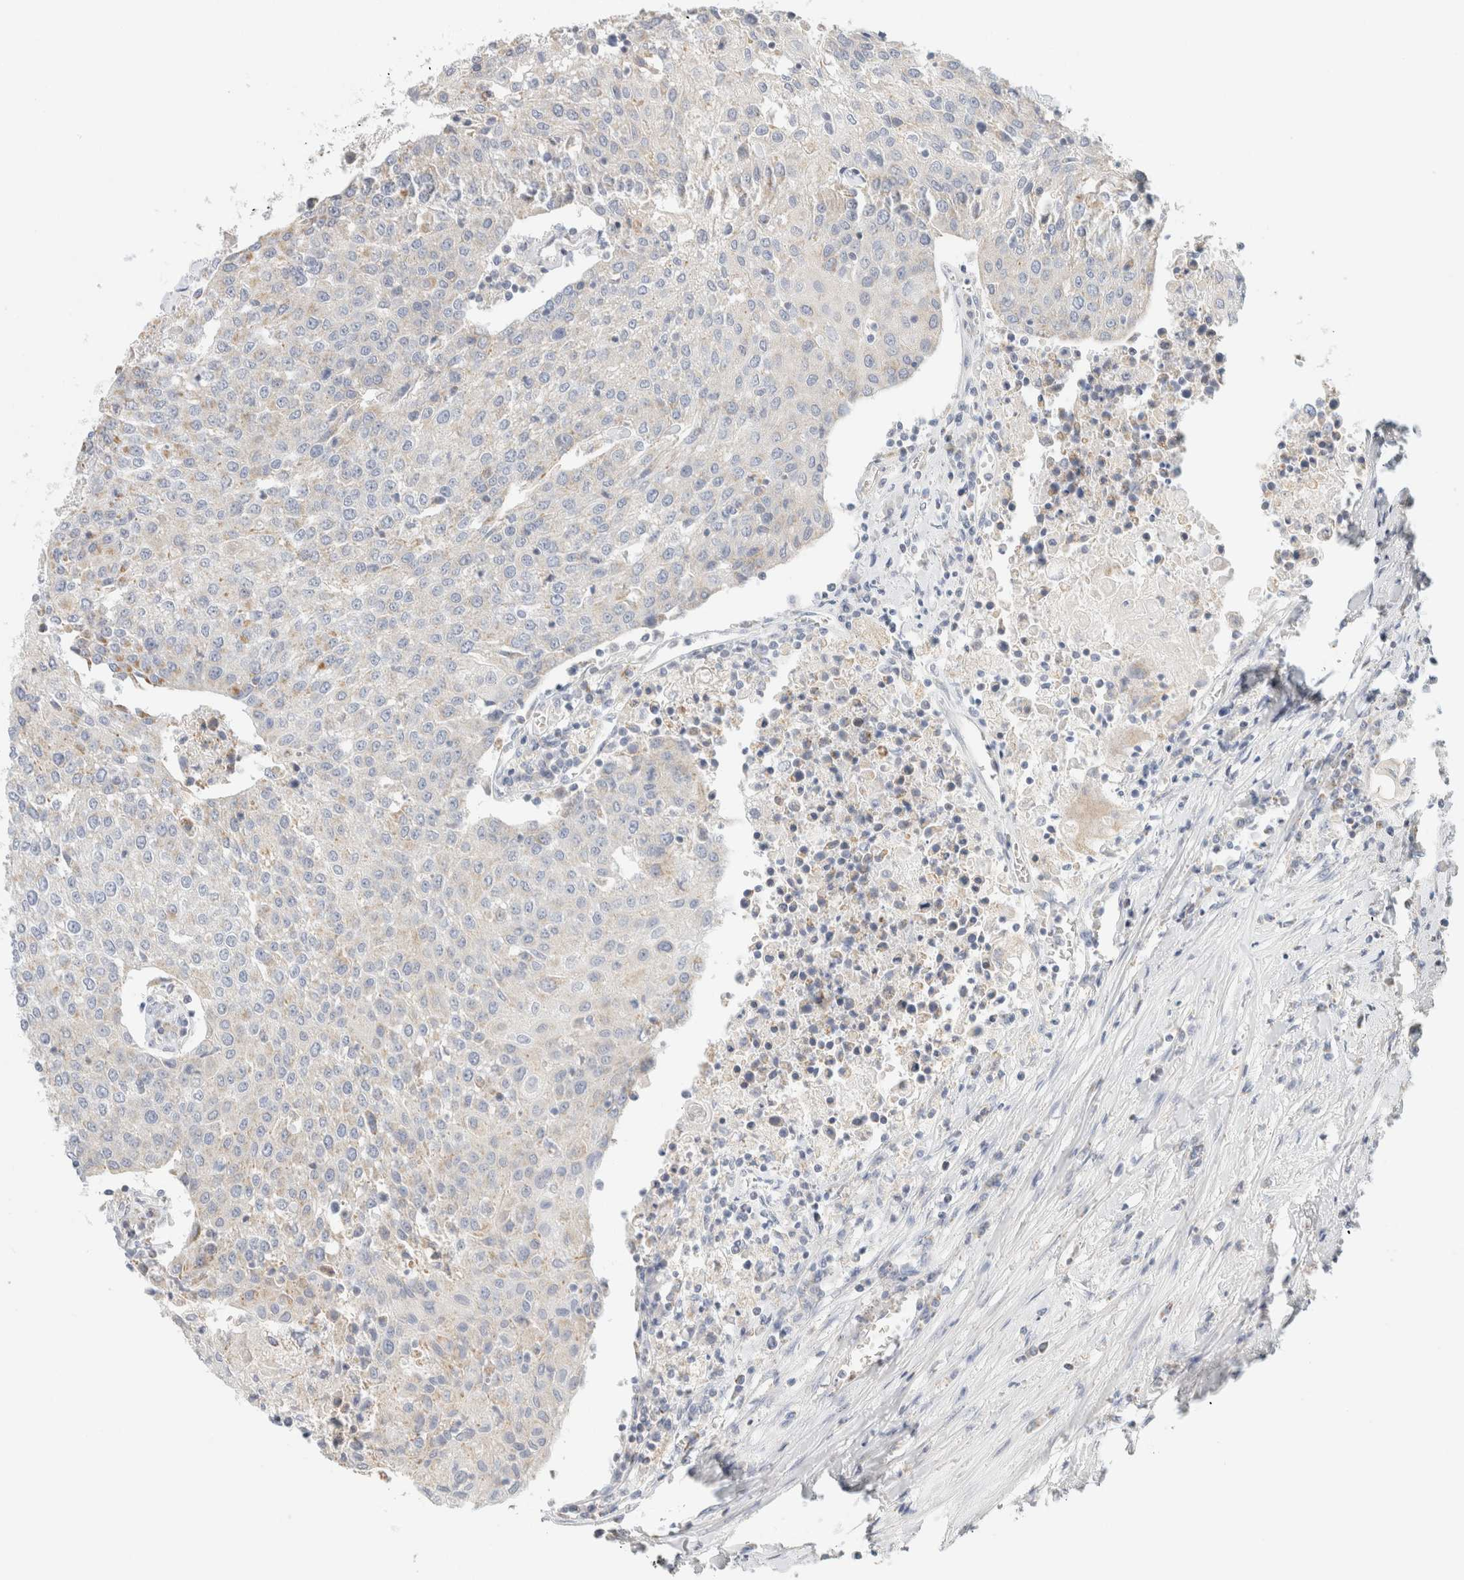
{"staining": {"intensity": "negative", "quantity": "none", "location": "none"}, "tissue": "urothelial cancer", "cell_type": "Tumor cells", "image_type": "cancer", "snomed": [{"axis": "morphology", "description": "Urothelial carcinoma, High grade"}, {"axis": "topography", "description": "Urinary bladder"}], "caption": "There is no significant positivity in tumor cells of high-grade urothelial carcinoma.", "gene": "HDHD3", "patient": {"sex": "female", "age": 85}}